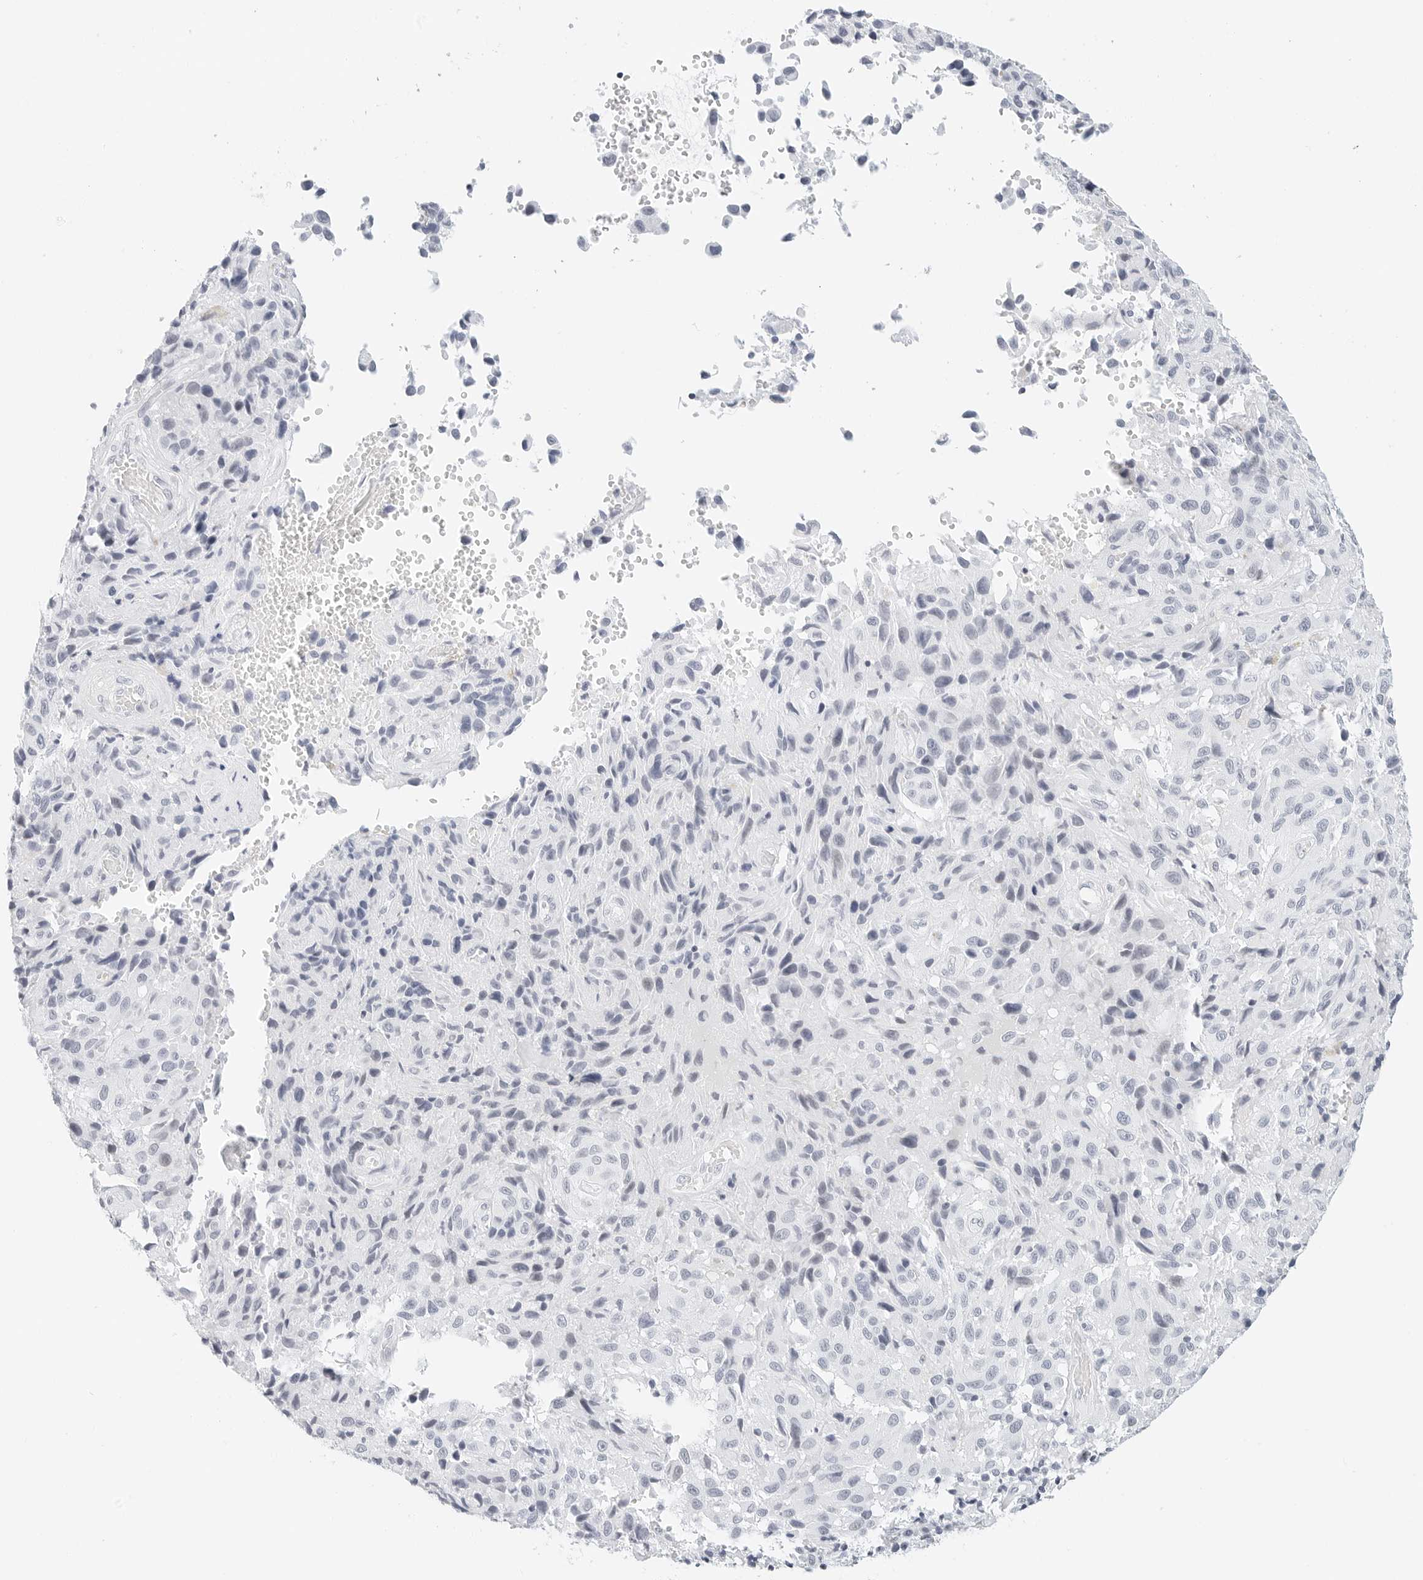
{"staining": {"intensity": "negative", "quantity": "none", "location": "none"}, "tissue": "melanoma", "cell_type": "Tumor cells", "image_type": "cancer", "snomed": [{"axis": "morphology", "description": "Malignant melanoma, NOS"}, {"axis": "topography", "description": "Skin"}], "caption": "Tumor cells show no significant positivity in malignant melanoma. The staining was performed using DAB to visualize the protein expression in brown, while the nuclei were stained in blue with hematoxylin (Magnification: 20x).", "gene": "CD22", "patient": {"sex": "male", "age": 66}}